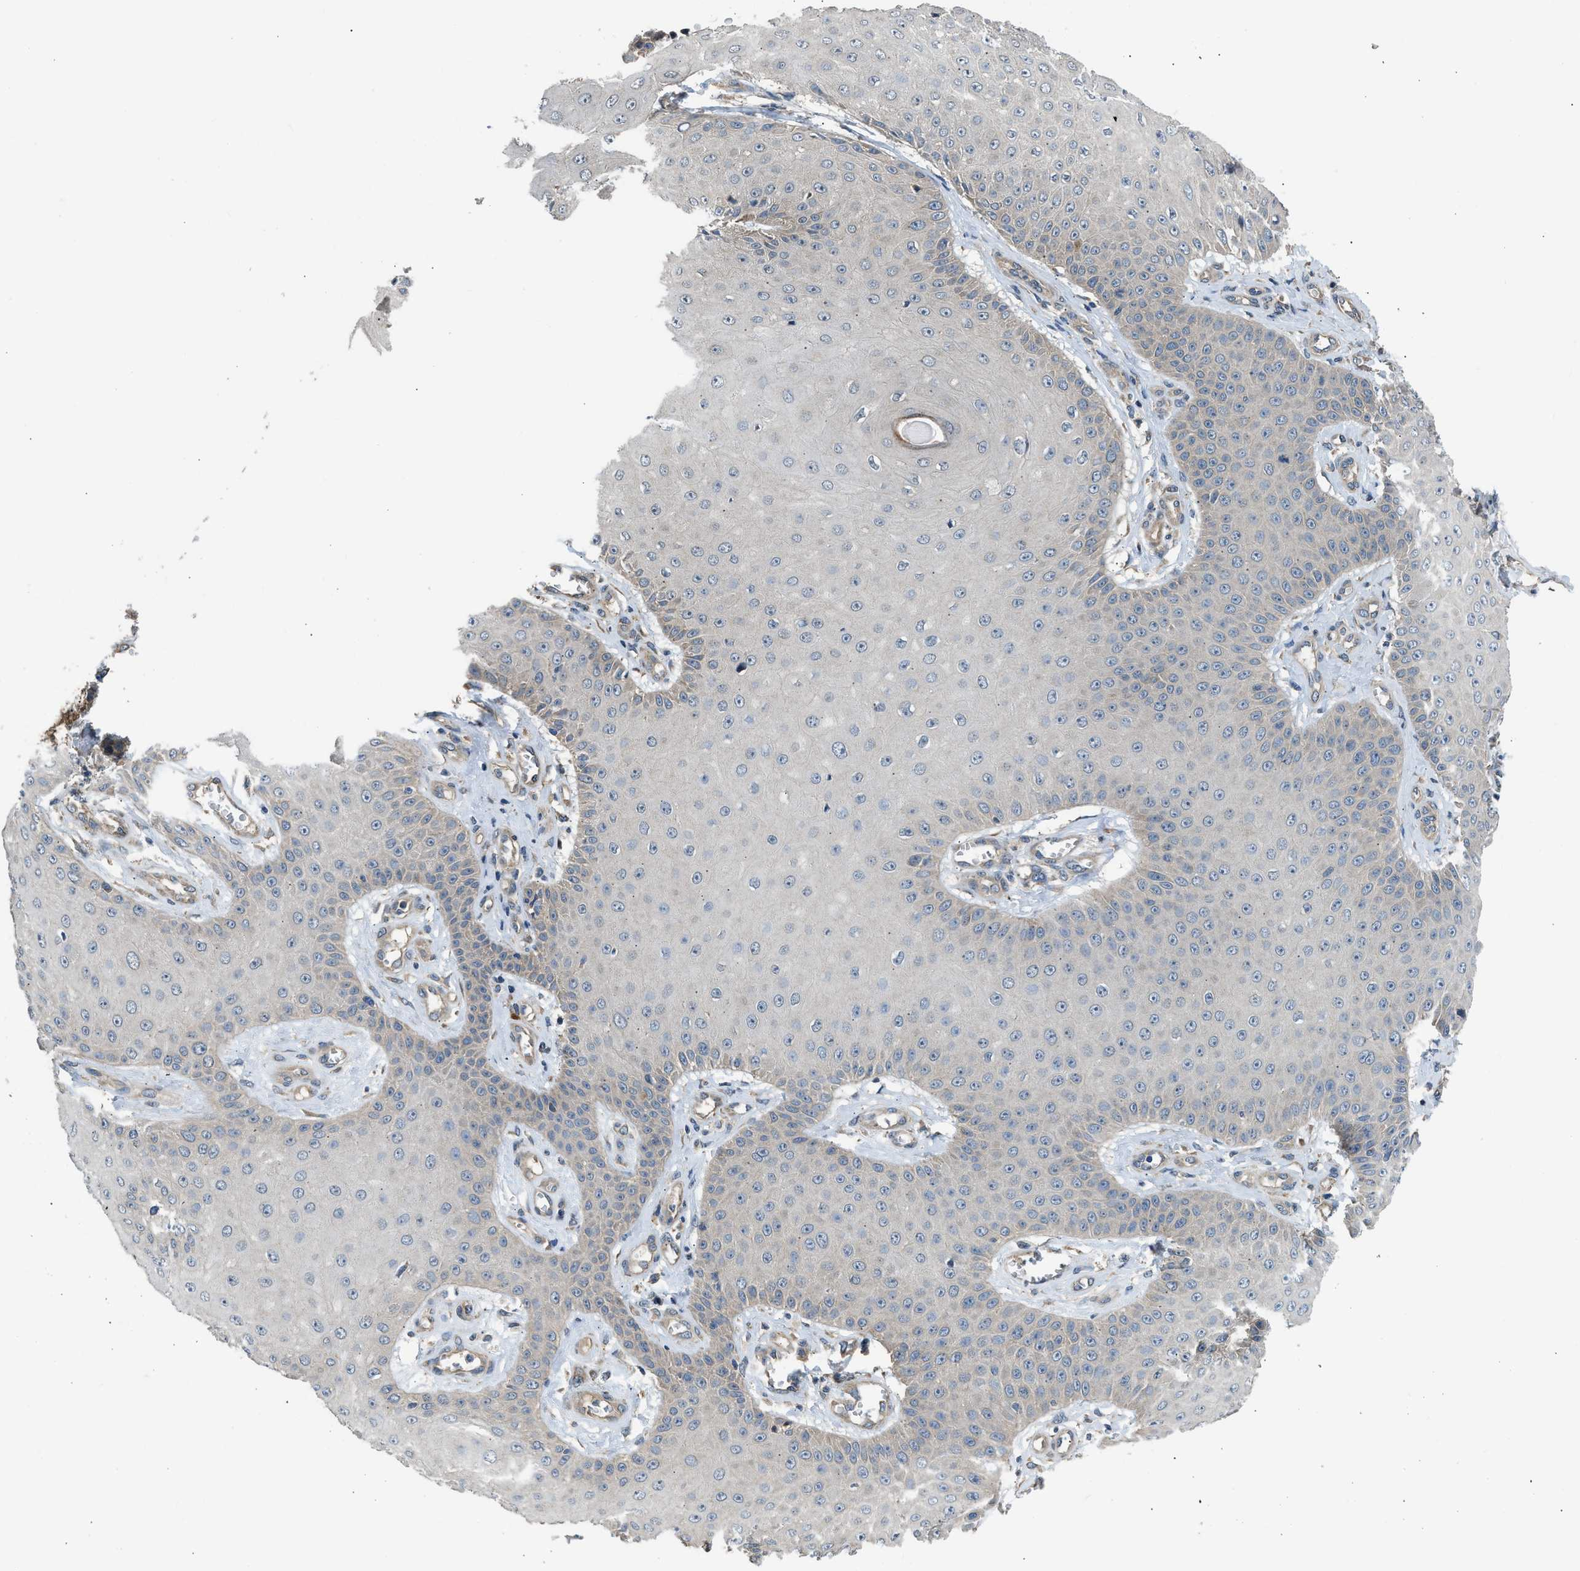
{"staining": {"intensity": "weak", "quantity": "<25%", "location": "cytoplasmic/membranous"}, "tissue": "skin cancer", "cell_type": "Tumor cells", "image_type": "cancer", "snomed": [{"axis": "morphology", "description": "Squamous cell carcinoma, NOS"}, {"axis": "topography", "description": "Skin"}], "caption": "Immunohistochemistry photomicrograph of neoplastic tissue: human skin cancer (squamous cell carcinoma) stained with DAB (3,3'-diaminobenzidine) demonstrates no significant protein positivity in tumor cells. (DAB (3,3'-diaminobenzidine) immunohistochemistry visualized using brightfield microscopy, high magnification).", "gene": "IL3RA", "patient": {"sex": "male", "age": 74}}